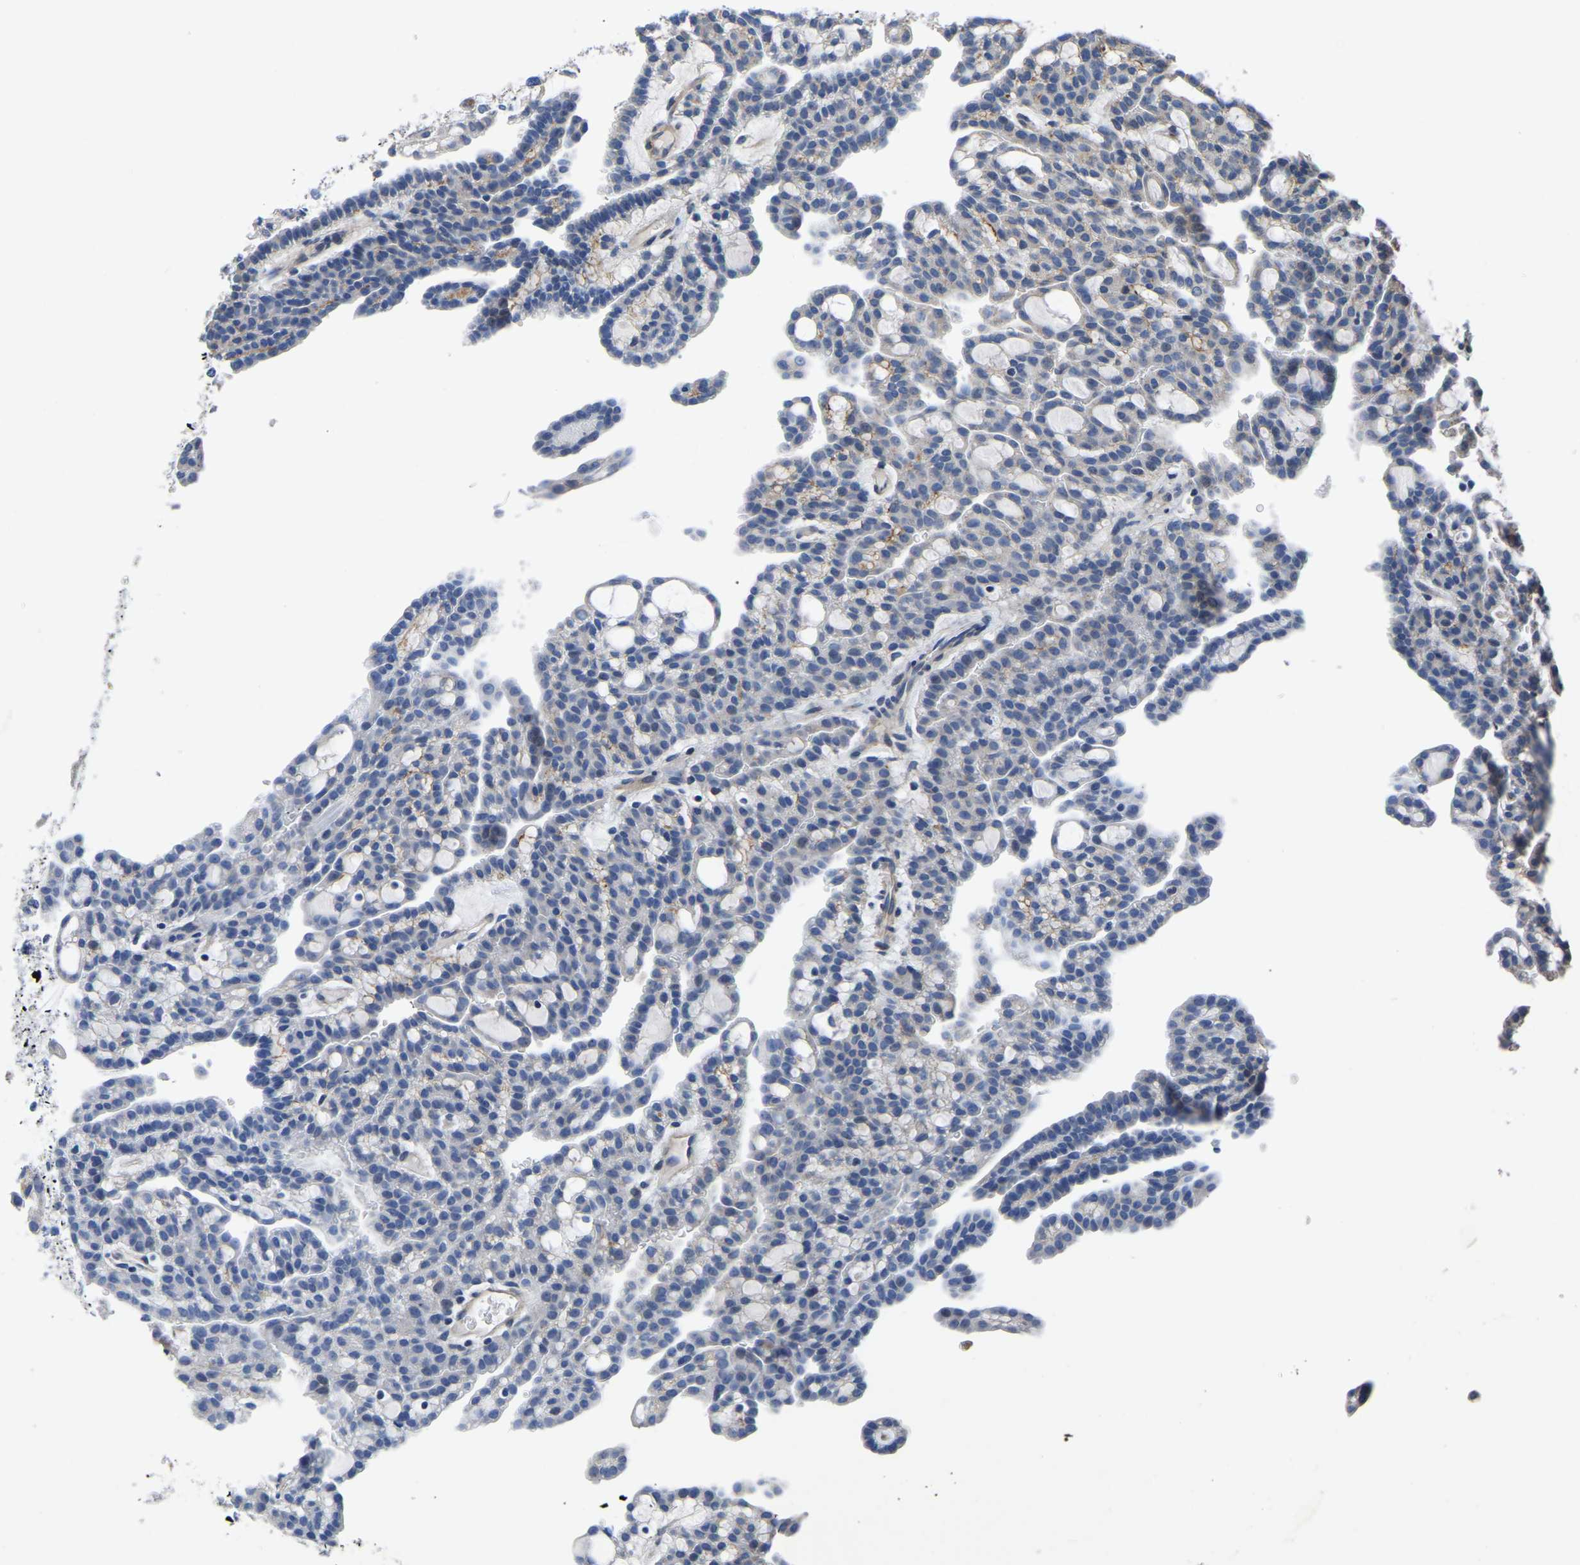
{"staining": {"intensity": "negative", "quantity": "none", "location": "none"}, "tissue": "renal cancer", "cell_type": "Tumor cells", "image_type": "cancer", "snomed": [{"axis": "morphology", "description": "Adenocarcinoma, NOS"}, {"axis": "topography", "description": "Kidney"}], "caption": "Micrograph shows no protein expression in tumor cells of adenocarcinoma (renal) tissue.", "gene": "PDLIM7", "patient": {"sex": "male", "age": 63}}